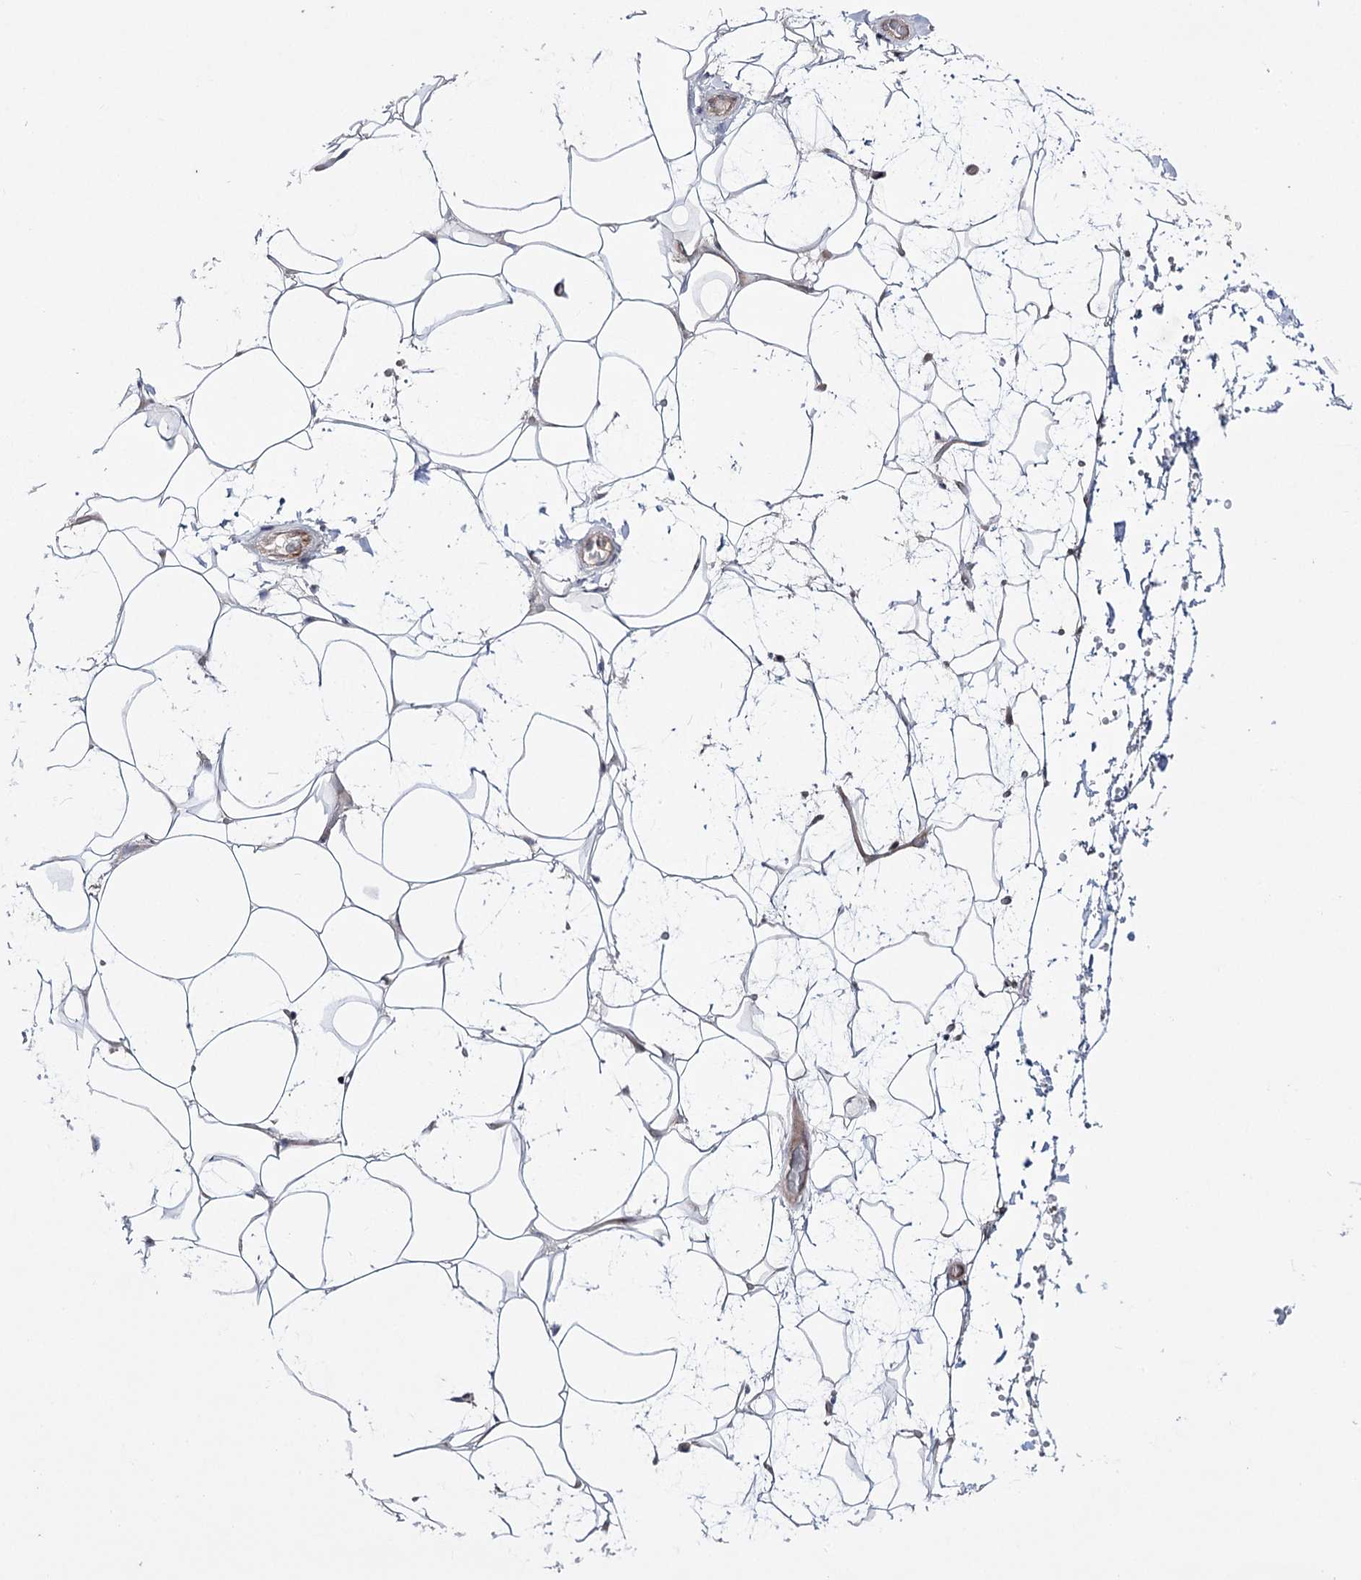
{"staining": {"intensity": "negative", "quantity": "none", "location": "none"}, "tissue": "adipose tissue", "cell_type": "Adipocytes", "image_type": "normal", "snomed": [{"axis": "morphology", "description": "Normal tissue, NOS"}, {"axis": "topography", "description": "Breast"}], "caption": "Immunohistochemical staining of unremarkable human adipose tissue reveals no significant positivity in adipocytes.", "gene": "HOXC11", "patient": {"sex": "female", "age": 26}}